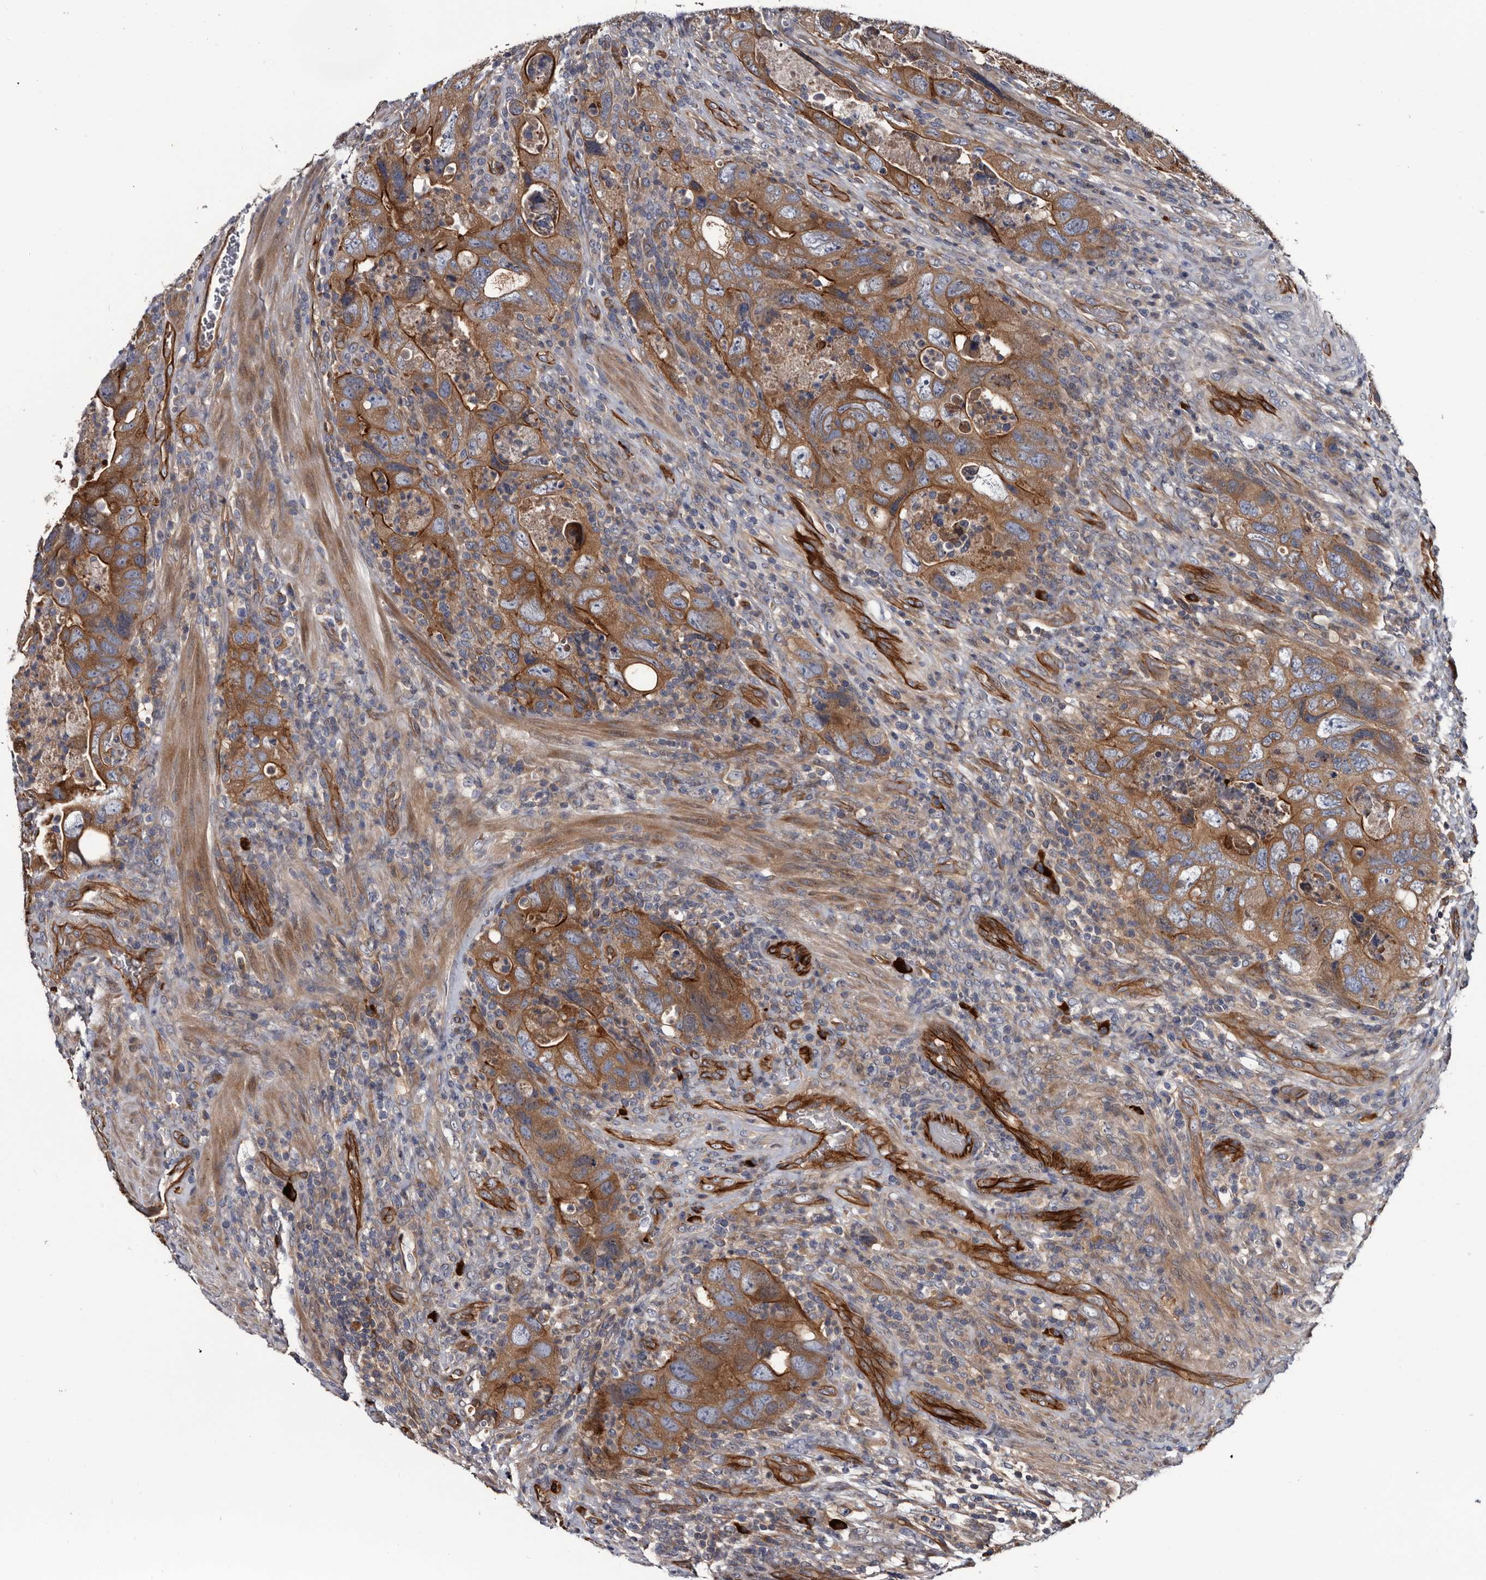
{"staining": {"intensity": "moderate", "quantity": ">75%", "location": "cytoplasmic/membranous"}, "tissue": "colorectal cancer", "cell_type": "Tumor cells", "image_type": "cancer", "snomed": [{"axis": "morphology", "description": "Adenocarcinoma, NOS"}, {"axis": "topography", "description": "Rectum"}], "caption": "Human adenocarcinoma (colorectal) stained with a protein marker reveals moderate staining in tumor cells.", "gene": "TSPAN17", "patient": {"sex": "male", "age": 63}}